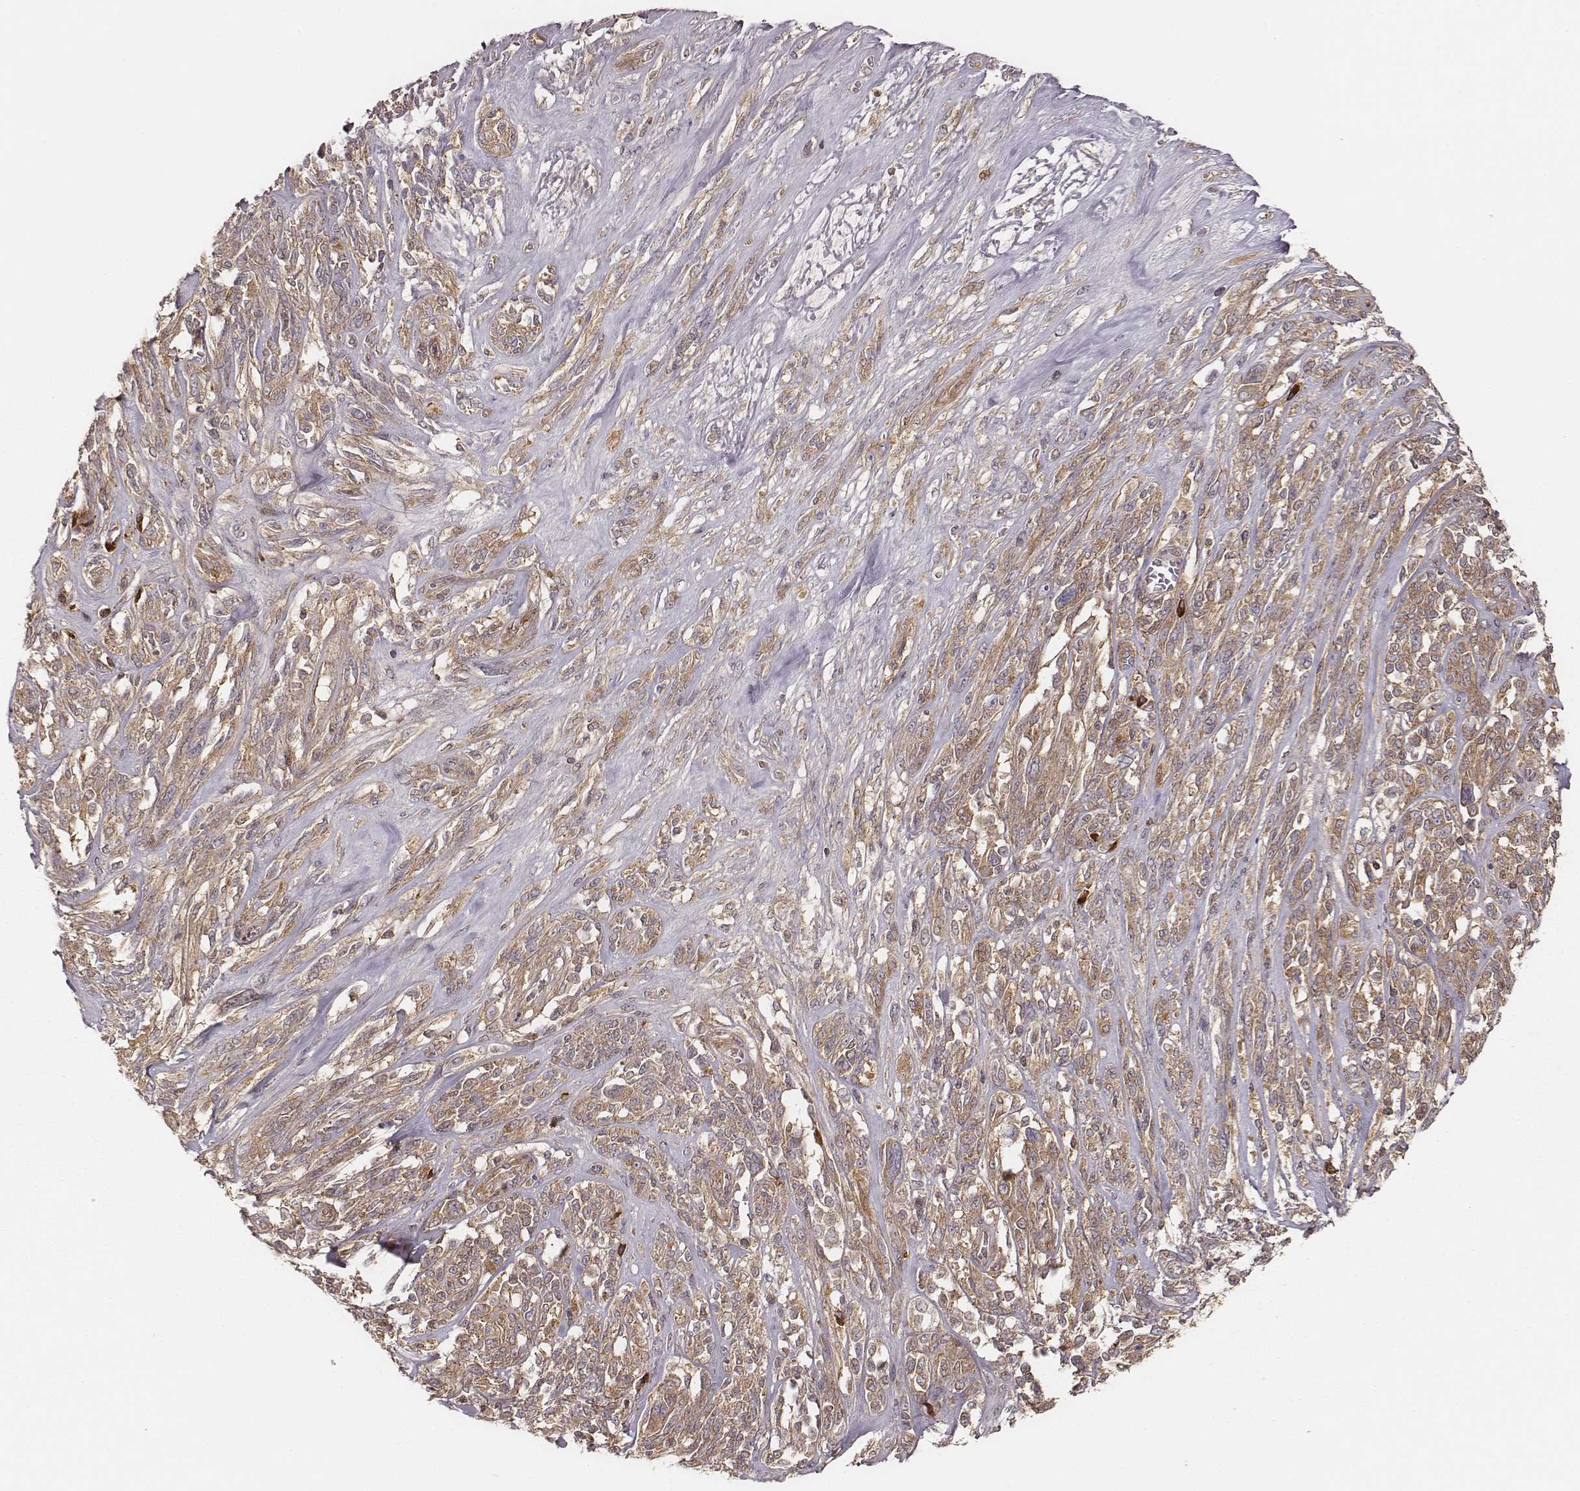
{"staining": {"intensity": "weak", "quantity": ">75%", "location": "cytoplasmic/membranous"}, "tissue": "melanoma", "cell_type": "Tumor cells", "image_type": "cancer", "snomed": [{"axis": "morphology", "description": "Malignant melanoma, NOS"}, {"axis": "topography", "description": "Skin"}], "caption": "About >75% of tumor cells in malignant melanoma show weak cytoplasmic/membranous protein staining as visualized by brown immunohistochemical staining.", "gene": "CARS1", "patient": {"sex": "female", "age": 91}}